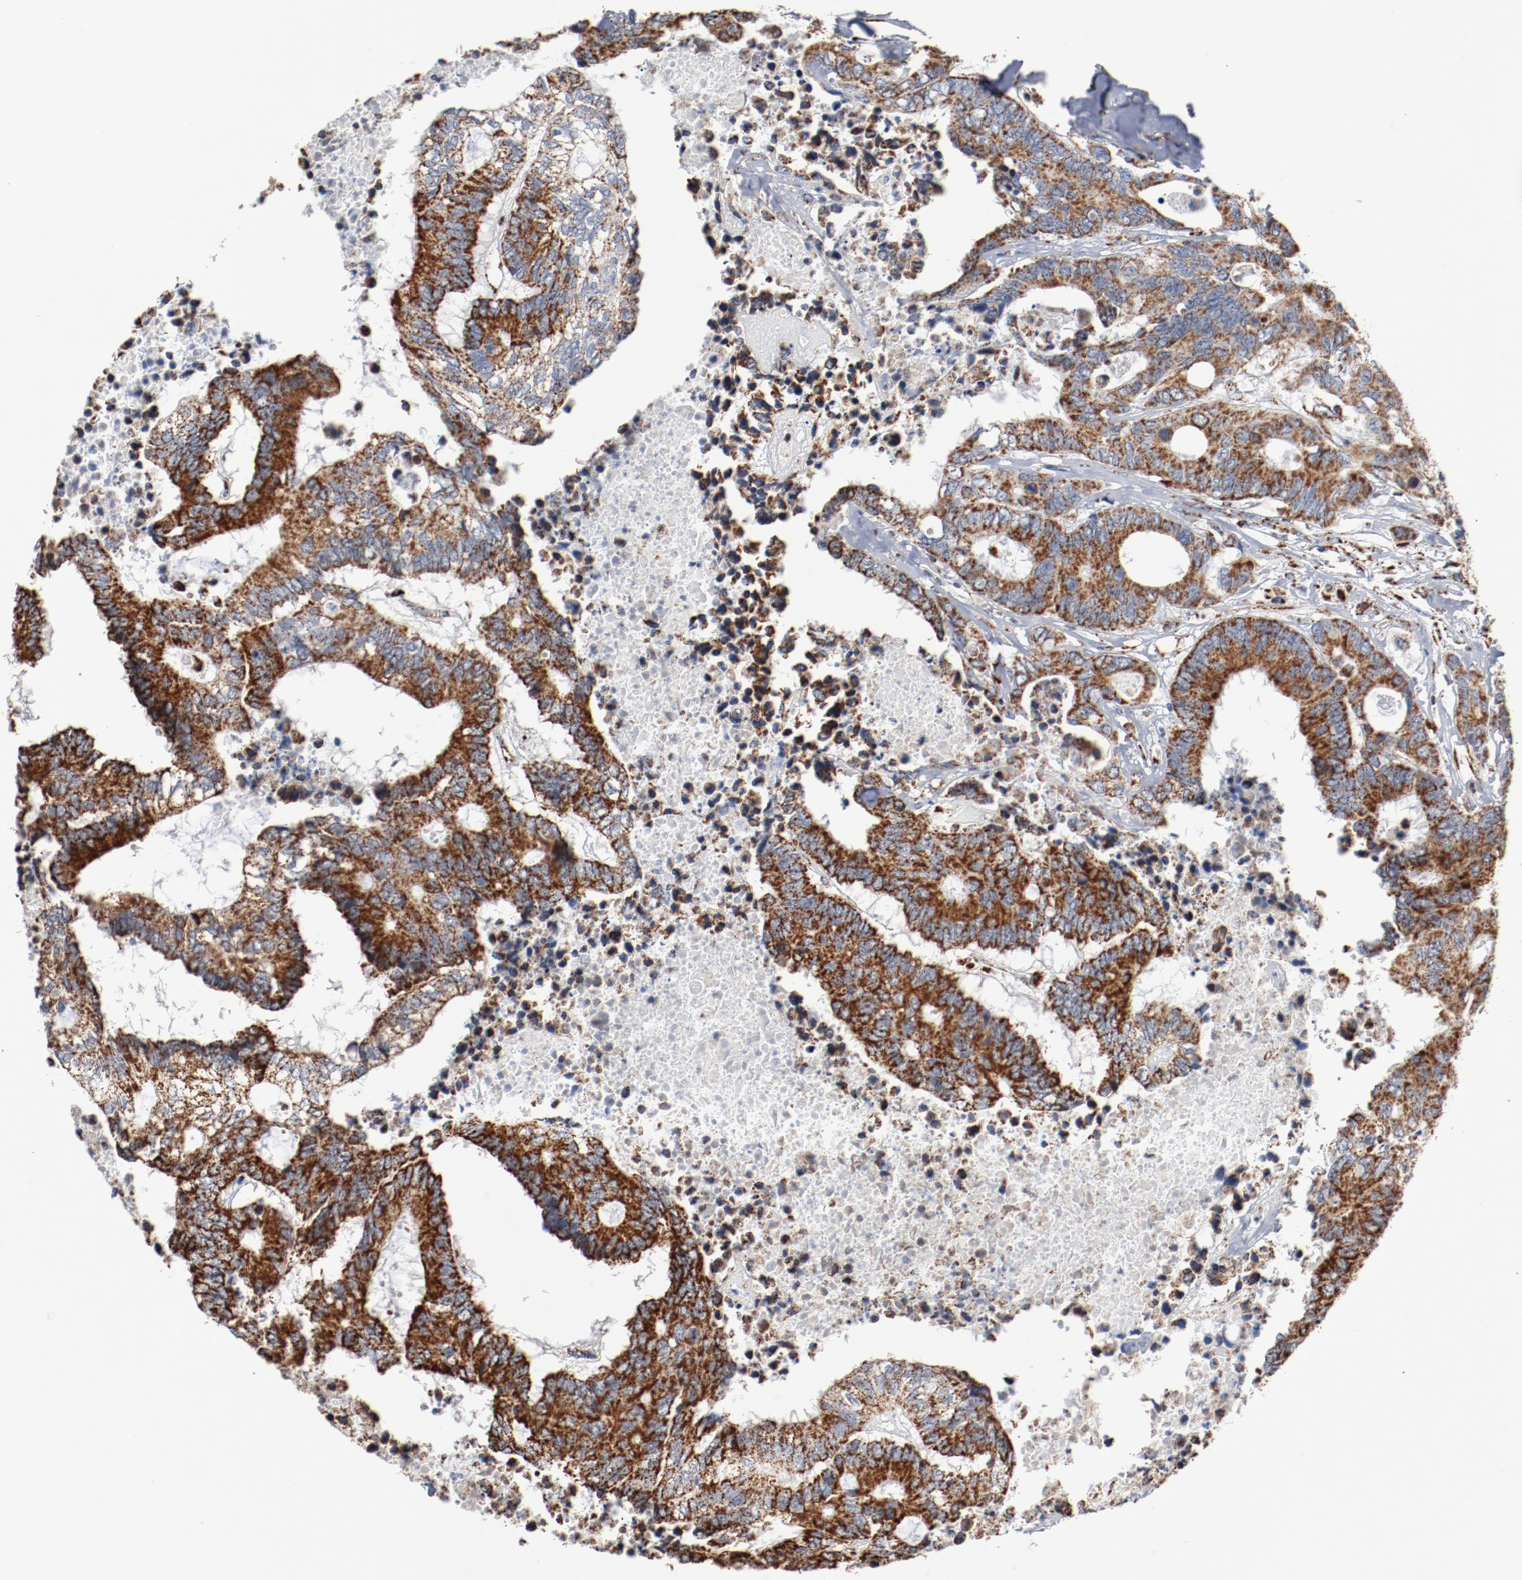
{"staining": {"intensity": "moderate", "quantity": ">75%", "location": "cytoplasmic/membranous"}, "tissue": "colorectal cancer", "cell_type": "Tumor cells", "image_type": "cancer", "snomed": [{"axis": "morphology", "description": "Adenocarcinoma, NOS"}, {"axis": "topography", "description": "Rectum"}], "caption": "Protein expression analysis of human colorectal adenocarcinoma reveals moderate cytoplasmic/membranous positivity in approximately >75% of tumor cells.", "gene": "NDUFS4", "patient": {"sex": "male", "age": 55}}